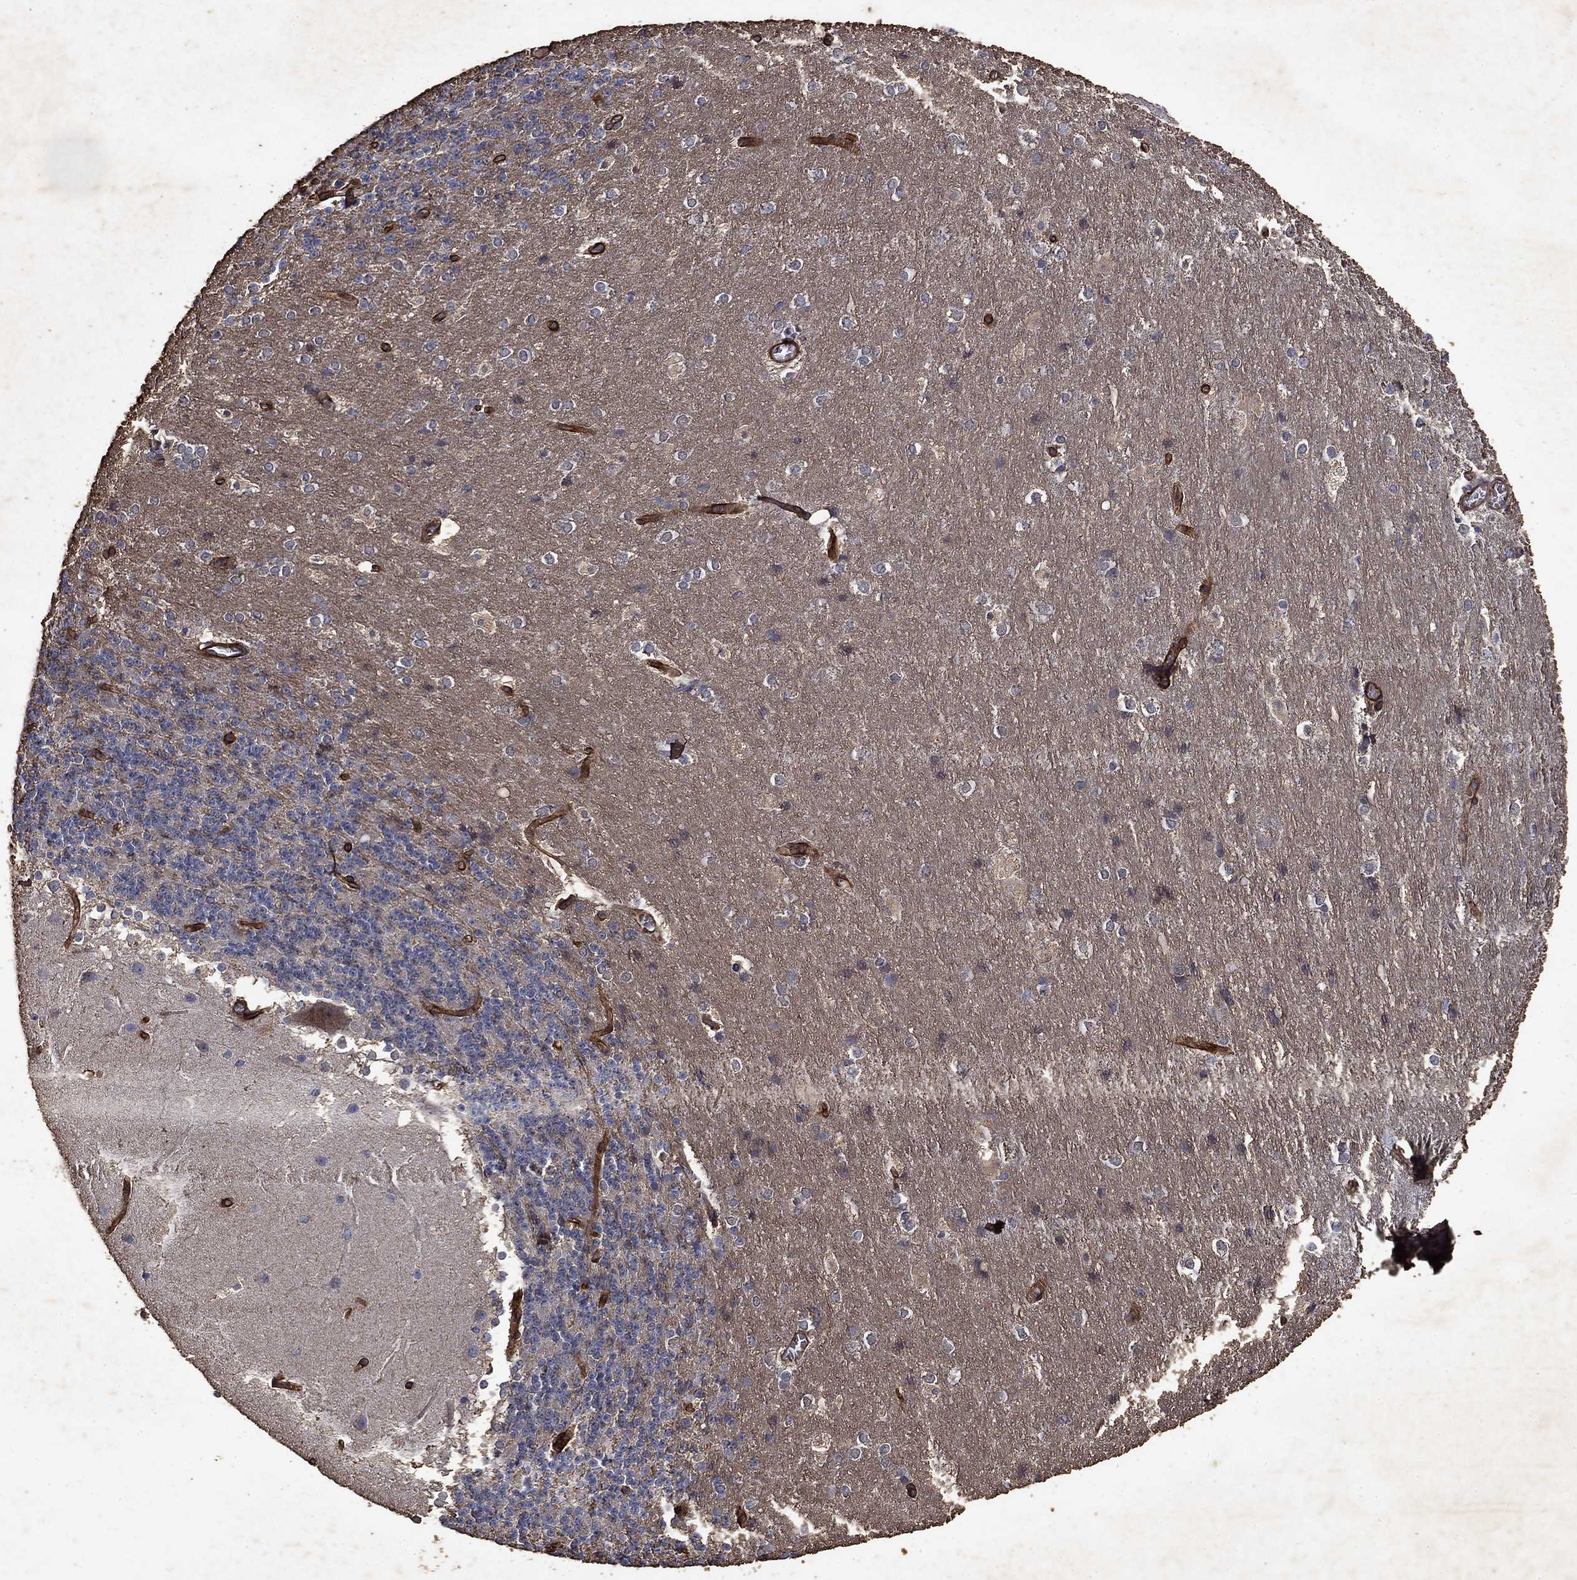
{"staining": {"intensity": "negative", "quantity": "none", "location": "none"}, "tissue": "cerebellum", "cell_type": "Cells in granular layer", "image_type": "normal", "snomed": [{"axis": "morphology", "description": "Normal tissue, NOS"}, {"axis": "topography", "description": "Cerebellum"}], "caption": "Cells in granular layer are negative for protein expression in unremarkable human cerebellum.", "gene": "COL4A2", "patient": {"sex": "female", "age": 19}}